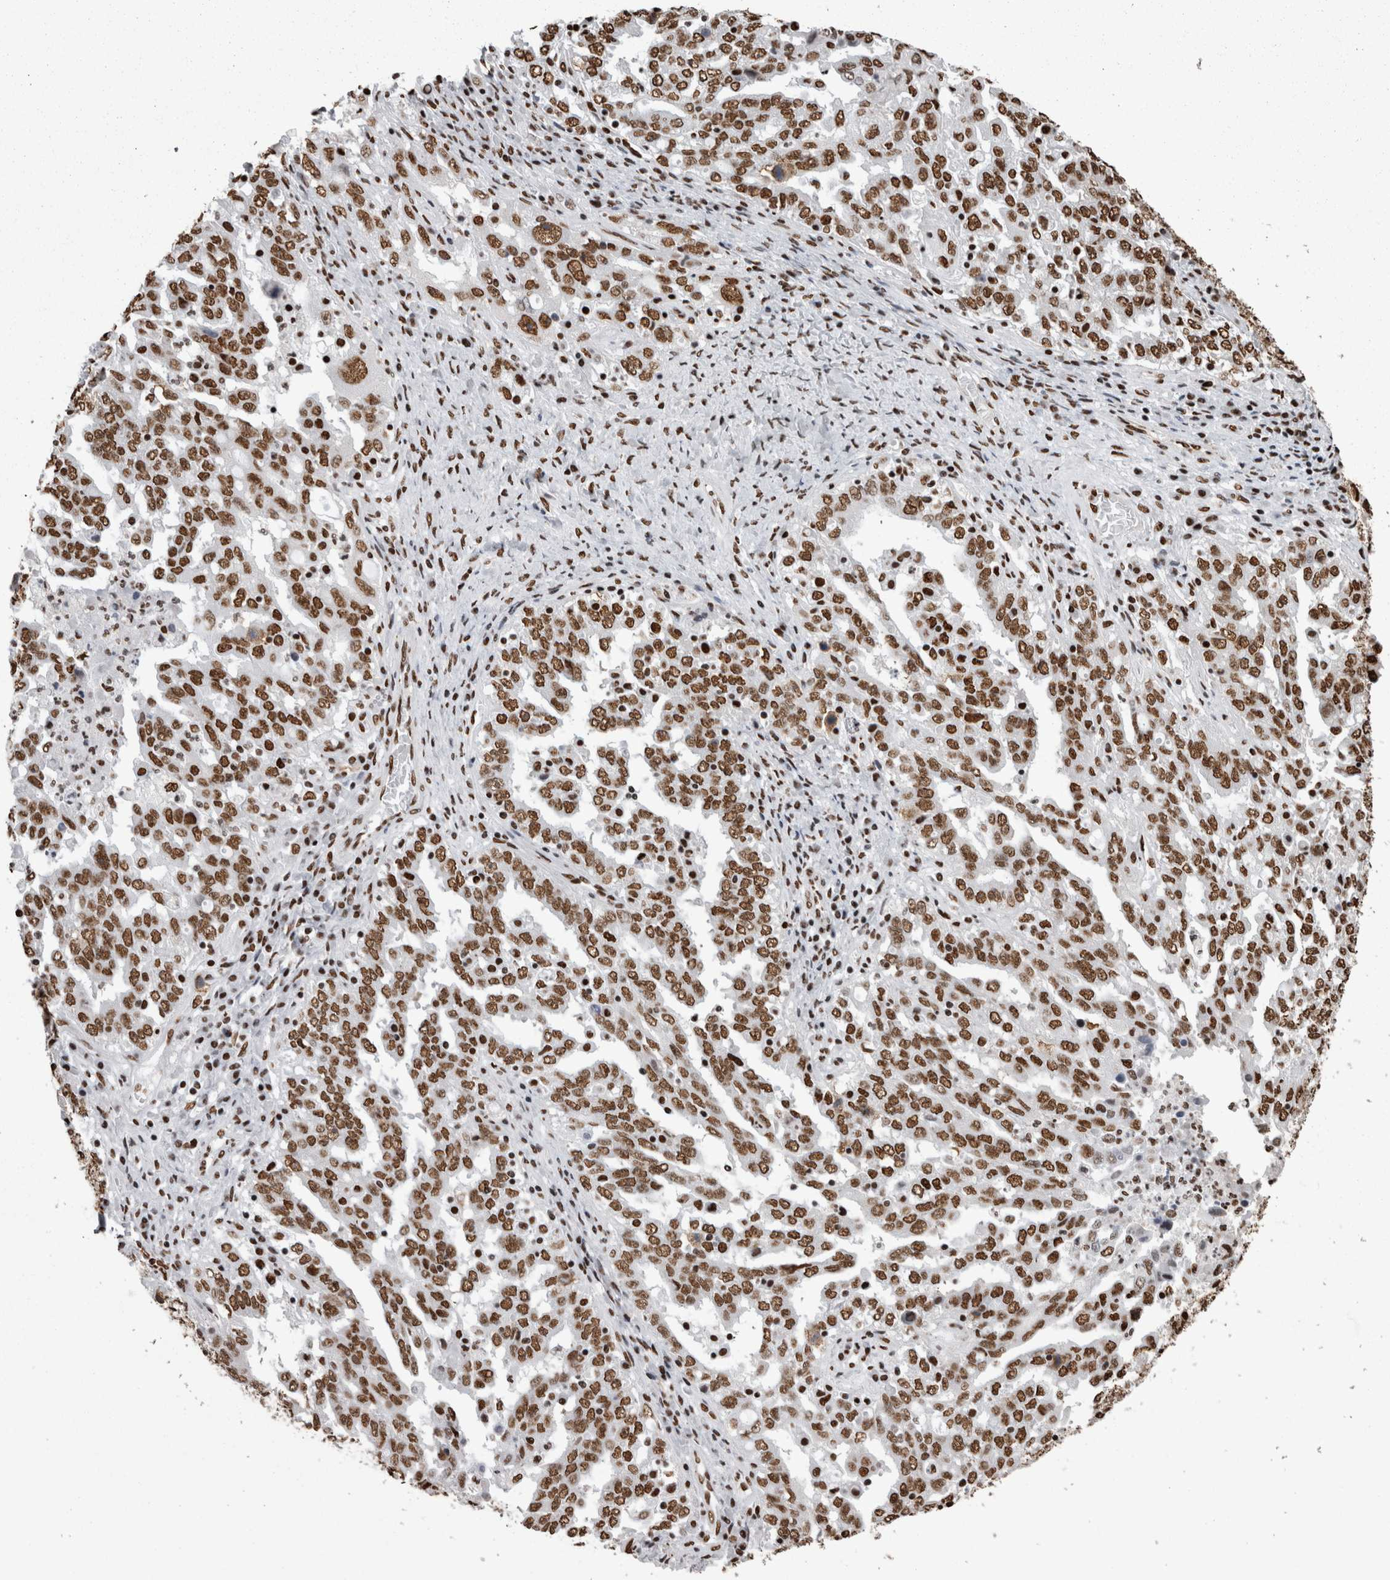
{"staining": {"intensity": "strong", "quantity": ">75%", "location": "nuclear"}, "tissue": "ovarian cancer", "cell_type": "Tumor cells", "image_type": "cancer", "snomed": [{"axis": "morphology", "description": "Carcinoma, endometroid"}, {"axis": "topography", "description": "Ovary"}], "caption": "A histopathology image showing strong nuclear expression in about >75% of tumor cells in ovarian cancer, as visualized by brown immunohistochemical staining.", "gene": "HNRNPM", "patient": {"sex": "female", "age": 62}}